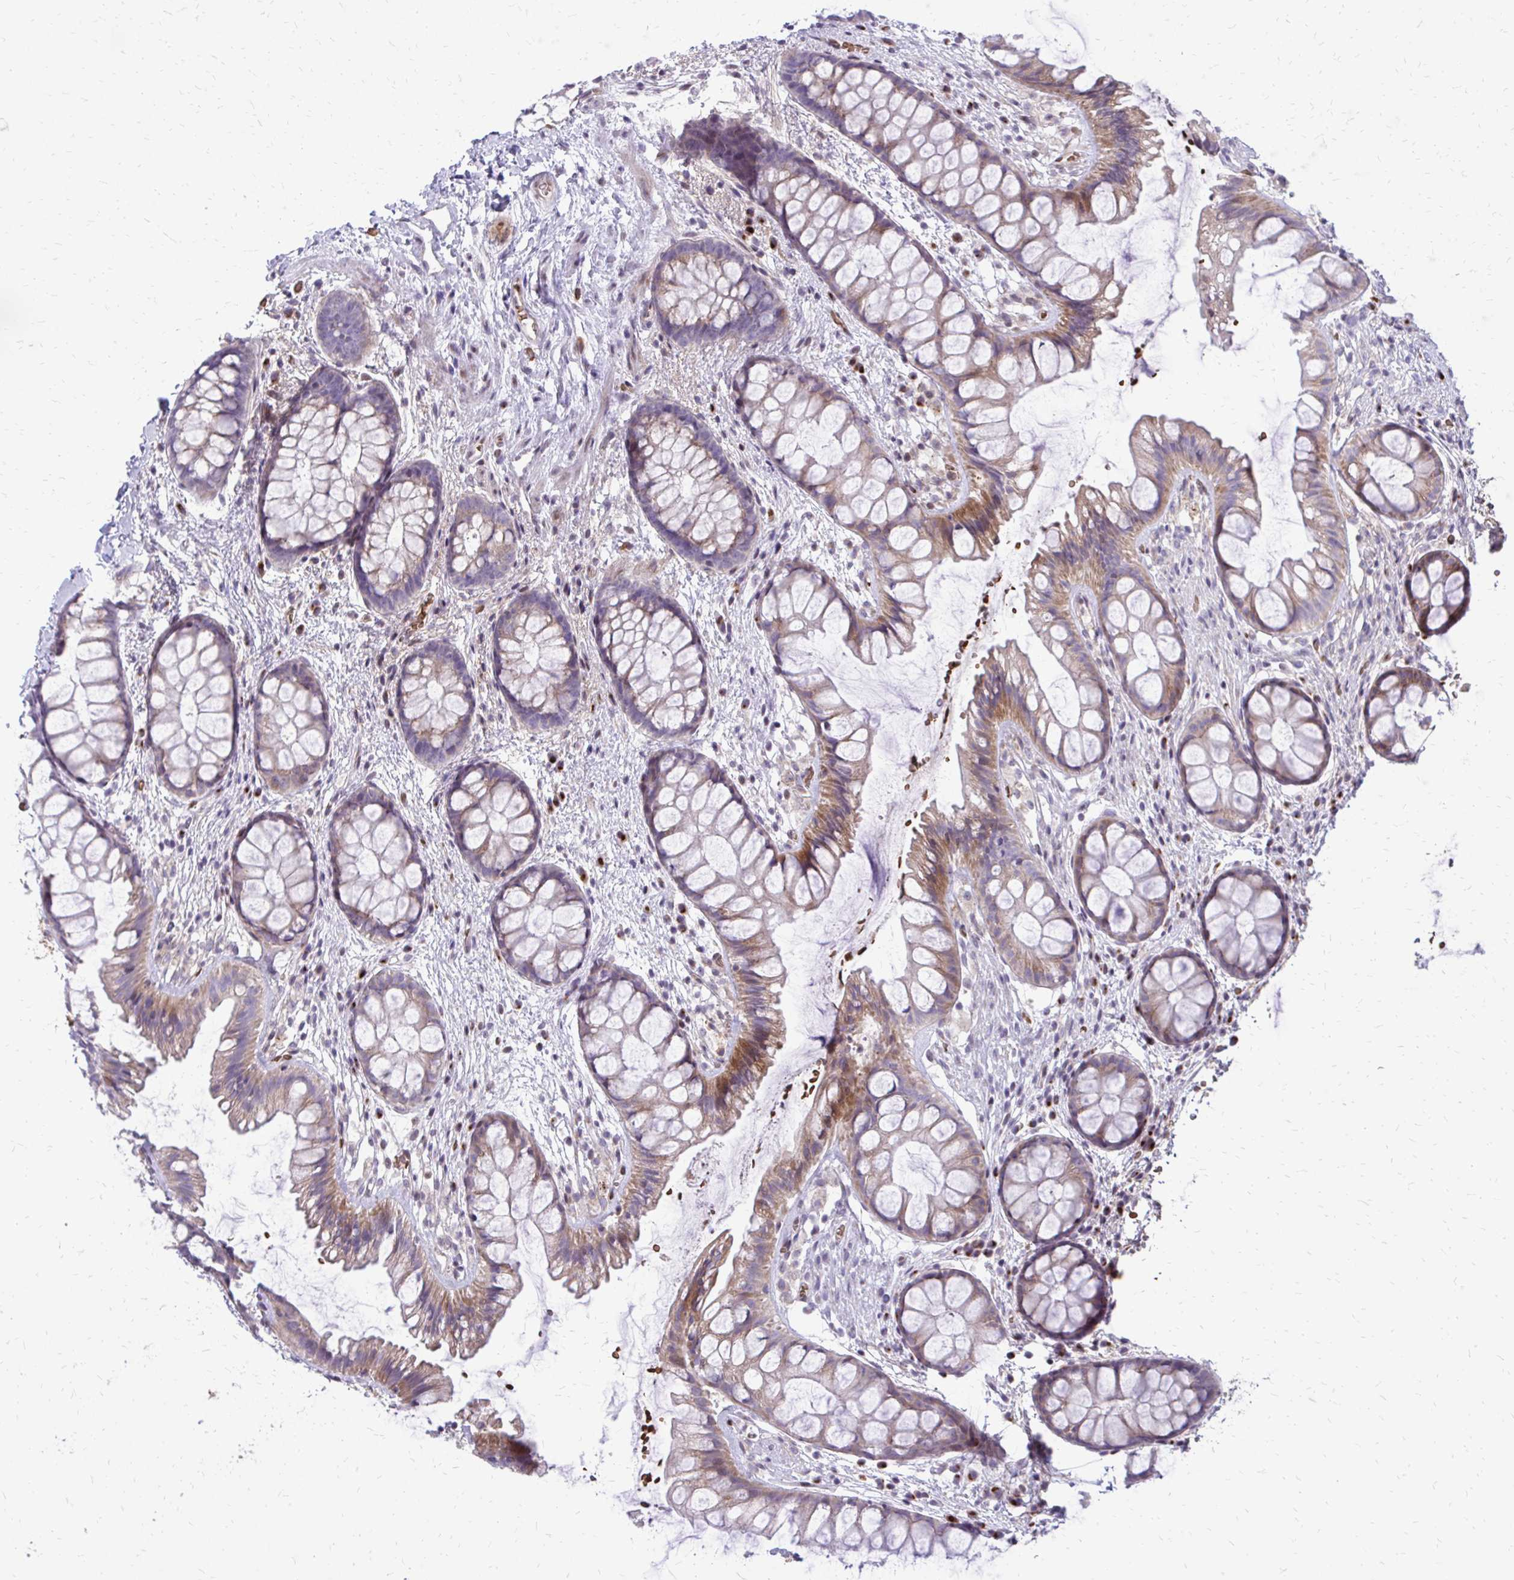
{"staining": {"intensity": "moderate", "quantity": "<25%", "location": "cytoplasmic/membranous"}, "tissue": "rectum", "cell_type": "Glandular cells", "image_type": "normal", "snomed": [{"axis": "morphology", "description": "Normal tissue, NOS"}, {"axis": "topography", "description": "Rectum"}], "caption": "Immunohistochemical staining of unremarkable human rectum demonstrates low levels of moderate cytoplasmic/membranous positivity in about <25% of glandular cells. The staining is performed using DAB (3,3'-diaminobenzidine) brown chromogen to label protein expression. The nuclei are counter-stained blue using hematoxylin.", "gene": "FUNDC2", "patient": {"sex": "female", "age": 62}}